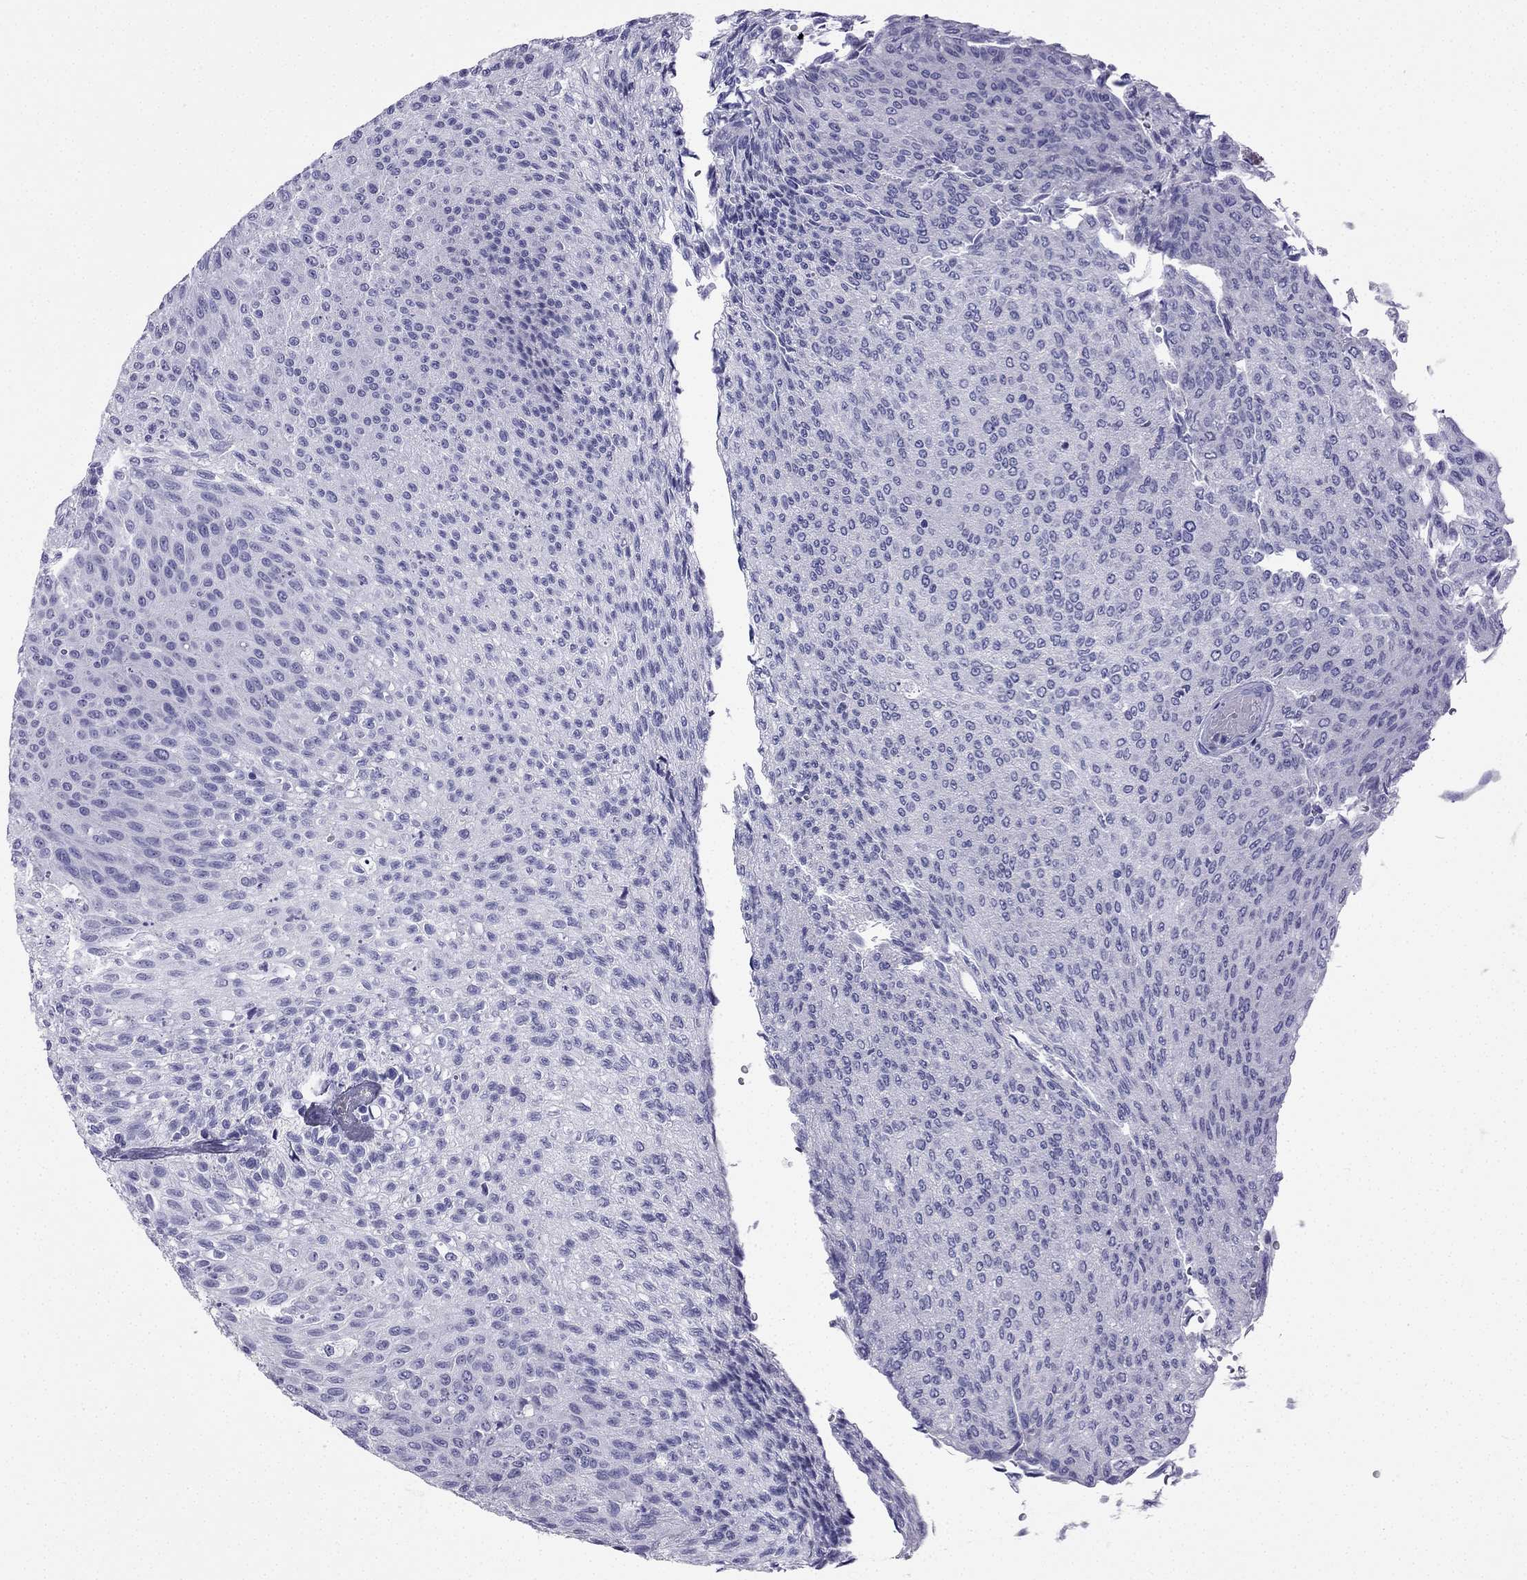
{"staining": {"intensity": "negative", "quantity": "none", "location": "none"}, "tissue": "urothelial cancer", "cell_type": "Tumor cells", "image_type": "cancer", "snomed": [{"axis": "morphology", "description": "Urothelial carcinoma, Low grade"}, {"axis": "topography", "description": "Ureter, NOS"}, {"axis": "topography", "description": "Urinary bladder"}], "caption": "Human urothelial cancer stained for a protein using IHC demonstrates no expression in tumor cells.", "gene": "SLC18A2", "patient": {"sex": "male", "age": 78}}